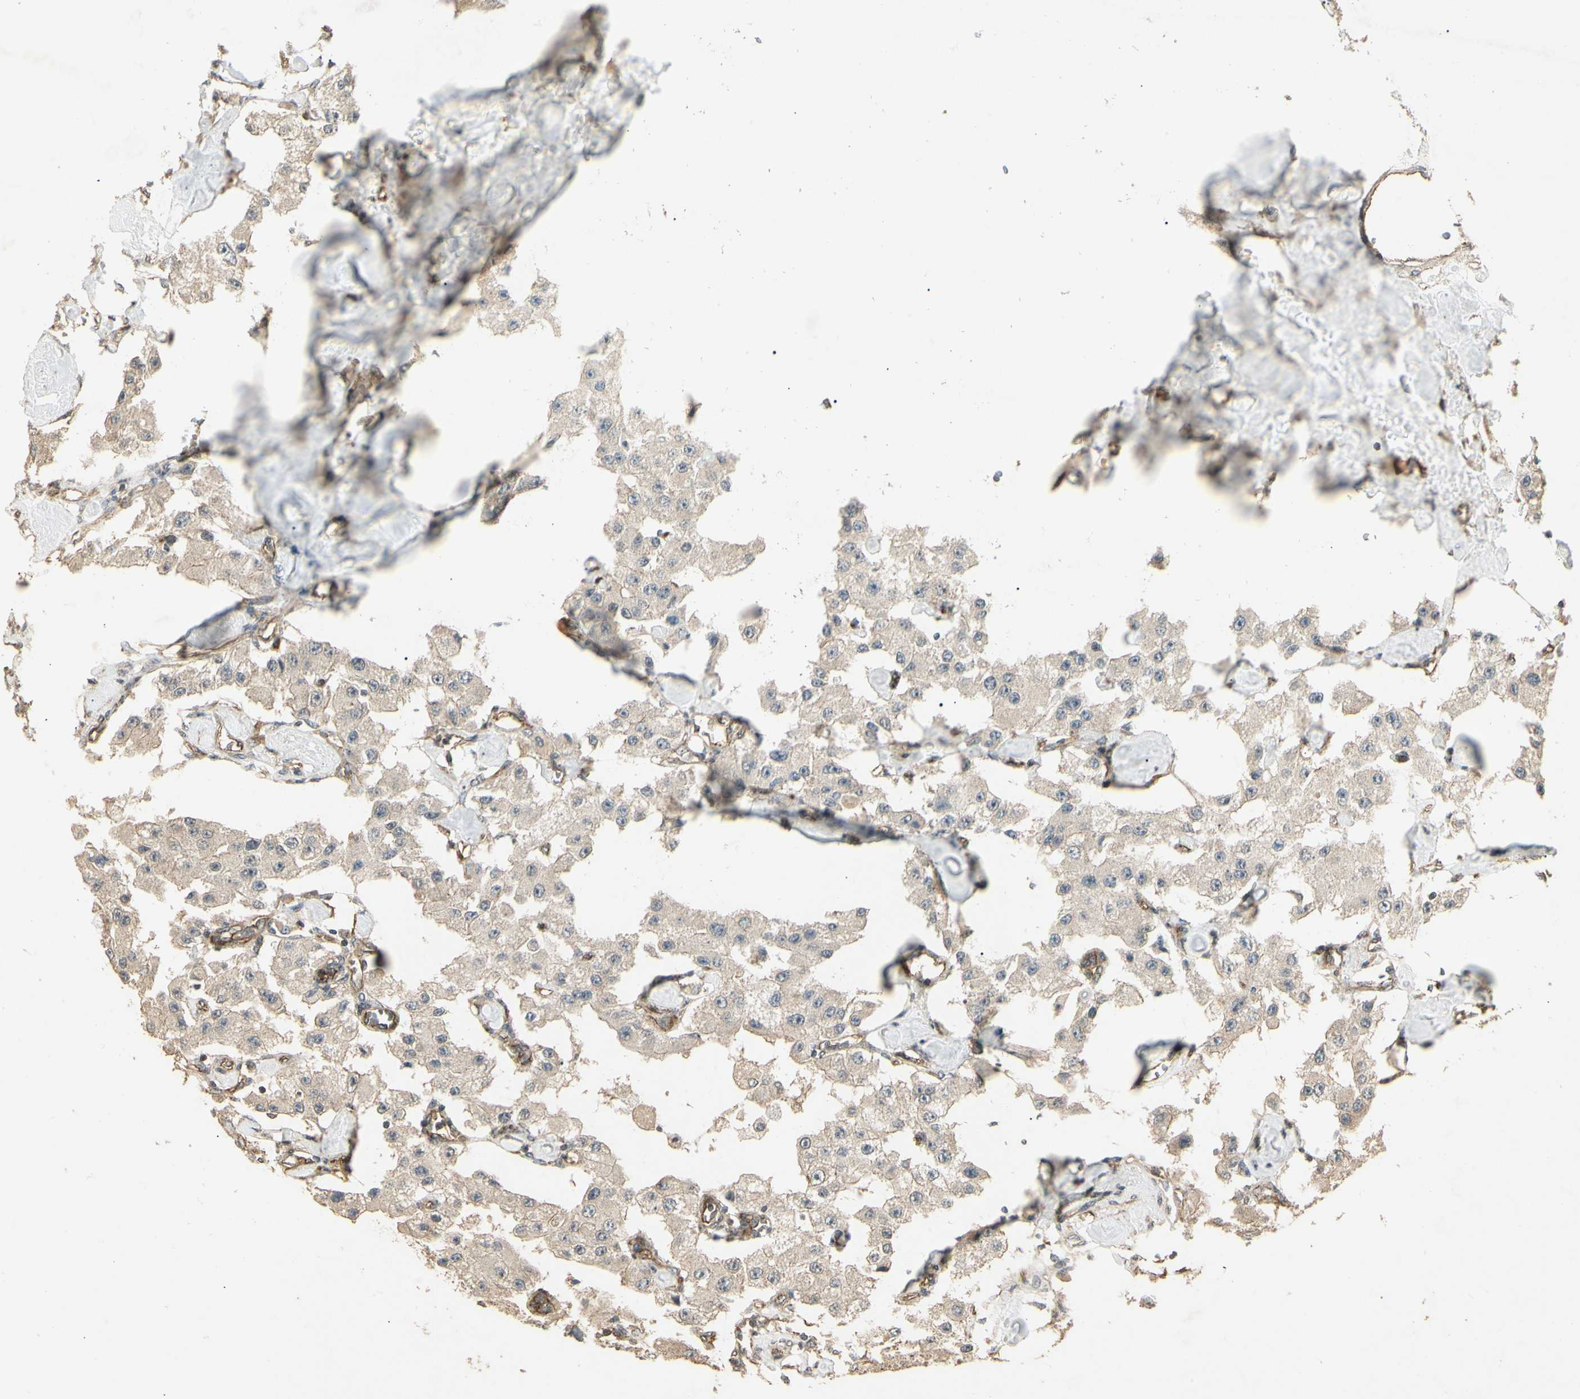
{"staining": {"intensity": "negative", "quantity": "none", "location": "none"}, "tissue": "carcinoid", "cell_type": "Tumor cells", "image_type": "cancer", "snomed": [{"axis": "morphology", "description": "Carcinoid, malignant, NOS"}, {"axis": "topography", "description": "Pancreas"}], "caption": "DAB immunohistochemical staining of human carcinoid exhibits no significant staining in tumor cells.", "gene": "RNF180", "patient": {"sex": "male", "age": 41}}